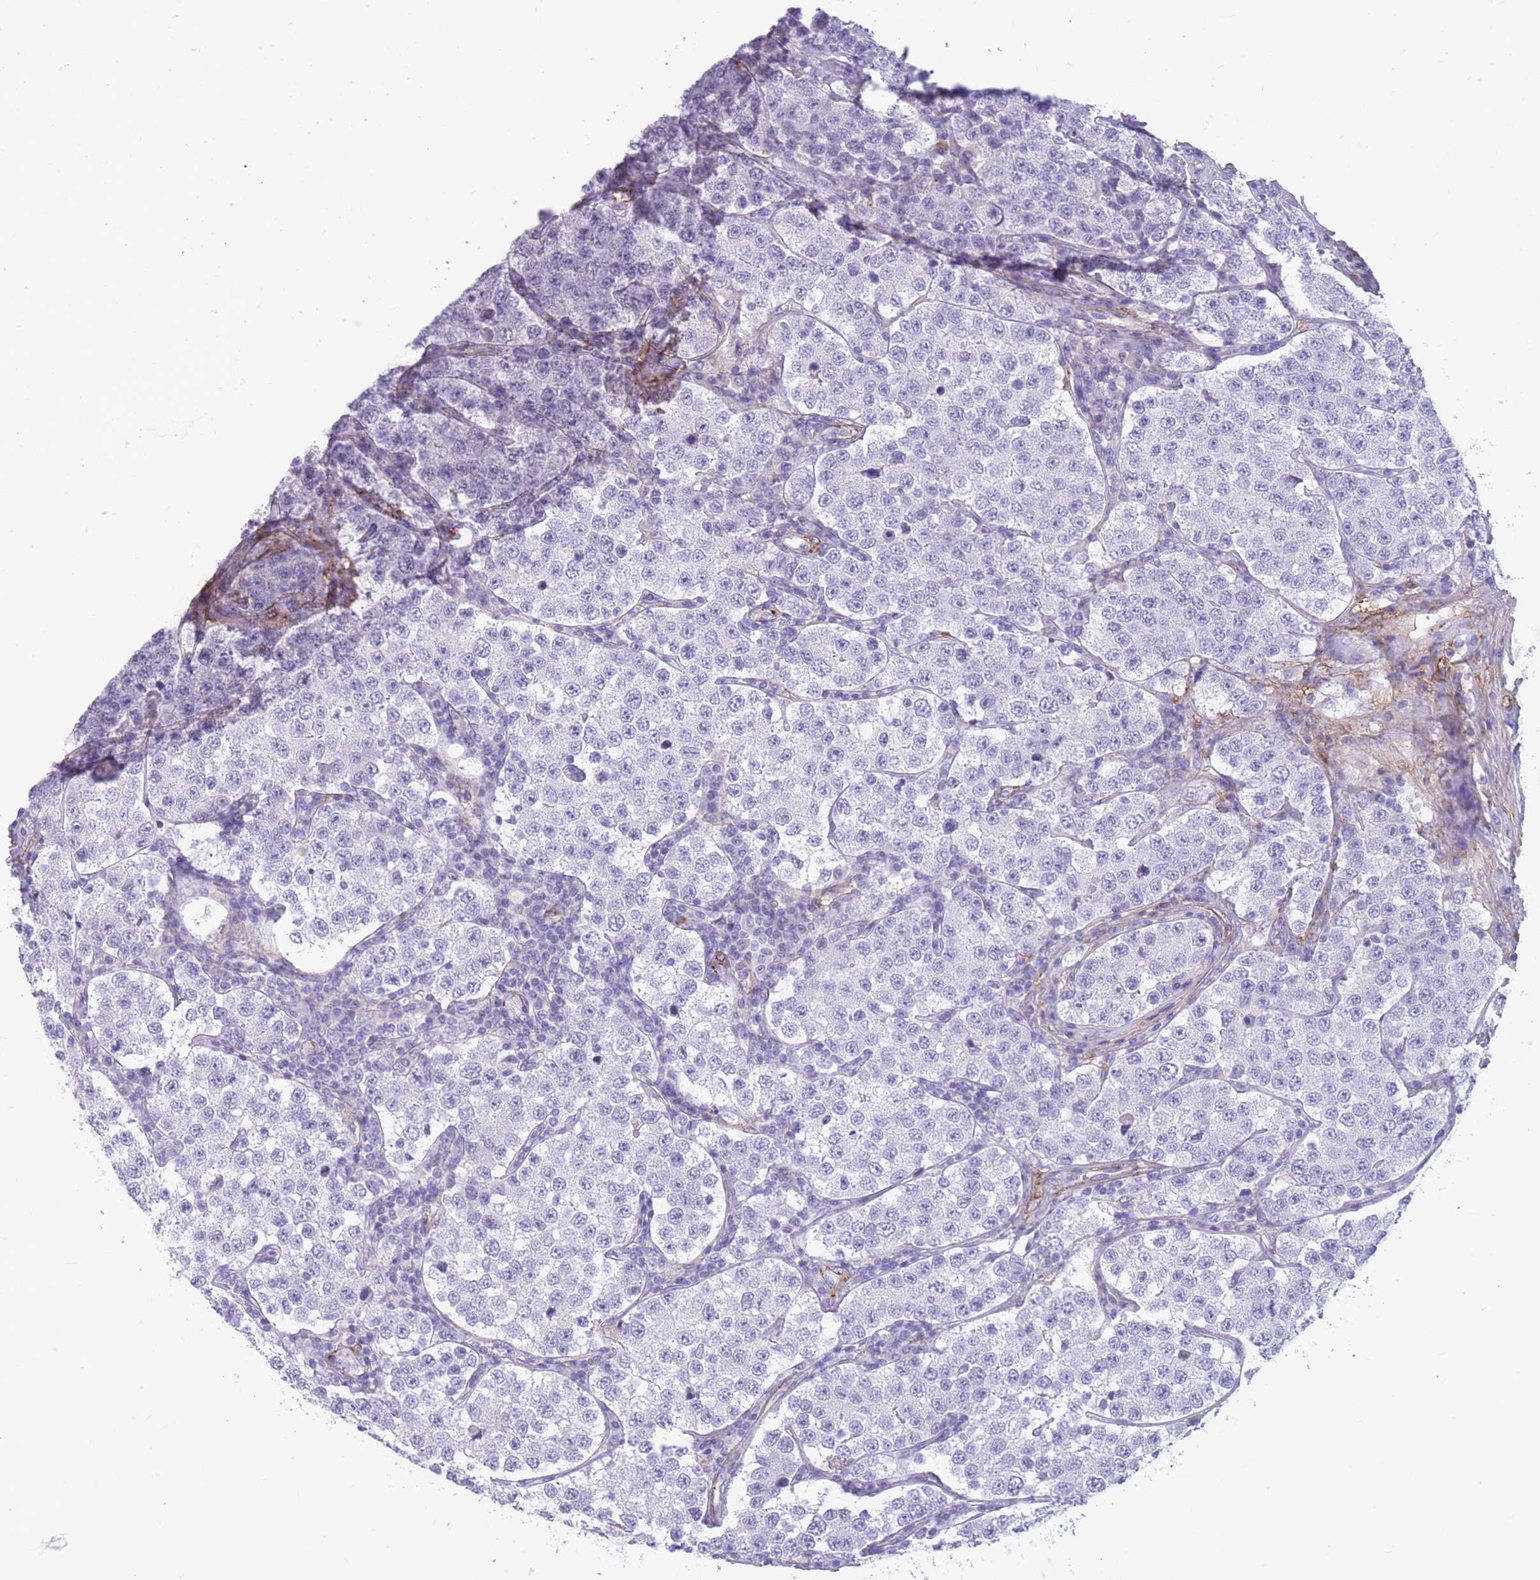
{"staining": {"intensity": "negative", "quantity": "none", "location": "none"}, "tissue": "testis cancer", "cell_type": "Tumor cells", "image_type": "cancer", "snomed": [{"axis": "morphology", "description": "Seminoma, NOS"}, {"axis": "topography", "description": "Testis"}], "caption": "Tumor cells show no significant expression in seminoma (testis).", "gene": "DPYD", "patient": {"sex": "male", "age": 34}}